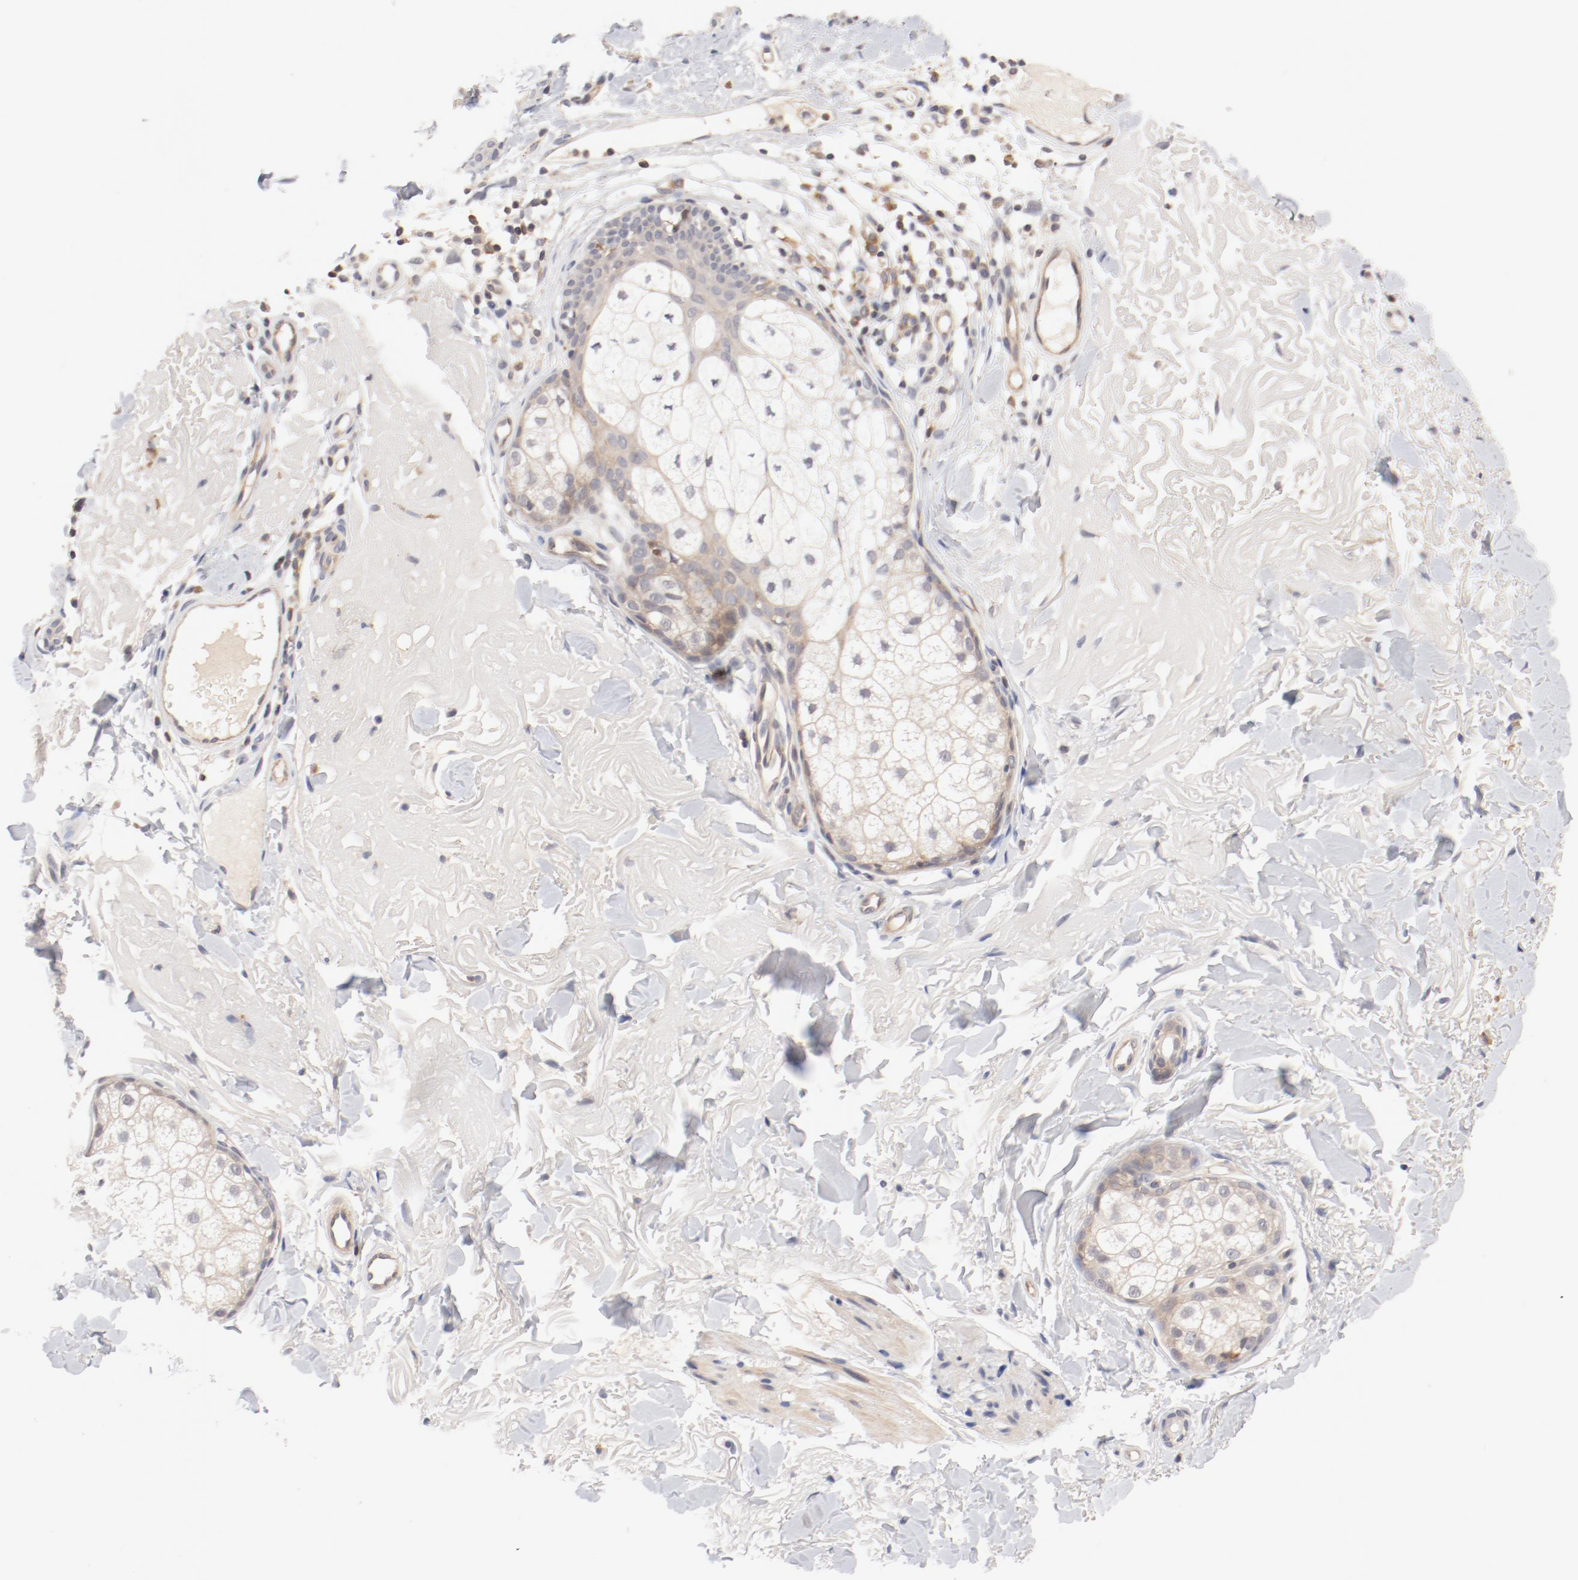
{"staining": {"intensity": "weak", "quantity": "25%-75%", "location": "cytoplasmic/membranous"}, "tissue": "skin cancer", "cell_type": "Tumor cells", "image_type": "cancer", "snomed": [{"axis": "morphology", "description": "Basal cell carcinoma"}, {"axis": "topography", "description": "Skin"}], "caption": "Immunohistochemical staining of human skin basal cell carcinoma exhibits low levels of weak cytoplasmic/membranous expression in approximately 25%-75% of tumor cells. The protein is stained brown, and the nuclei are stained in blue (DAB (3,3'-diaminobenzidine) IHC with brightfield microscopy, high magnification).", "gene": "ZNF267", "patient": {"sex": "male", "age": 74}}